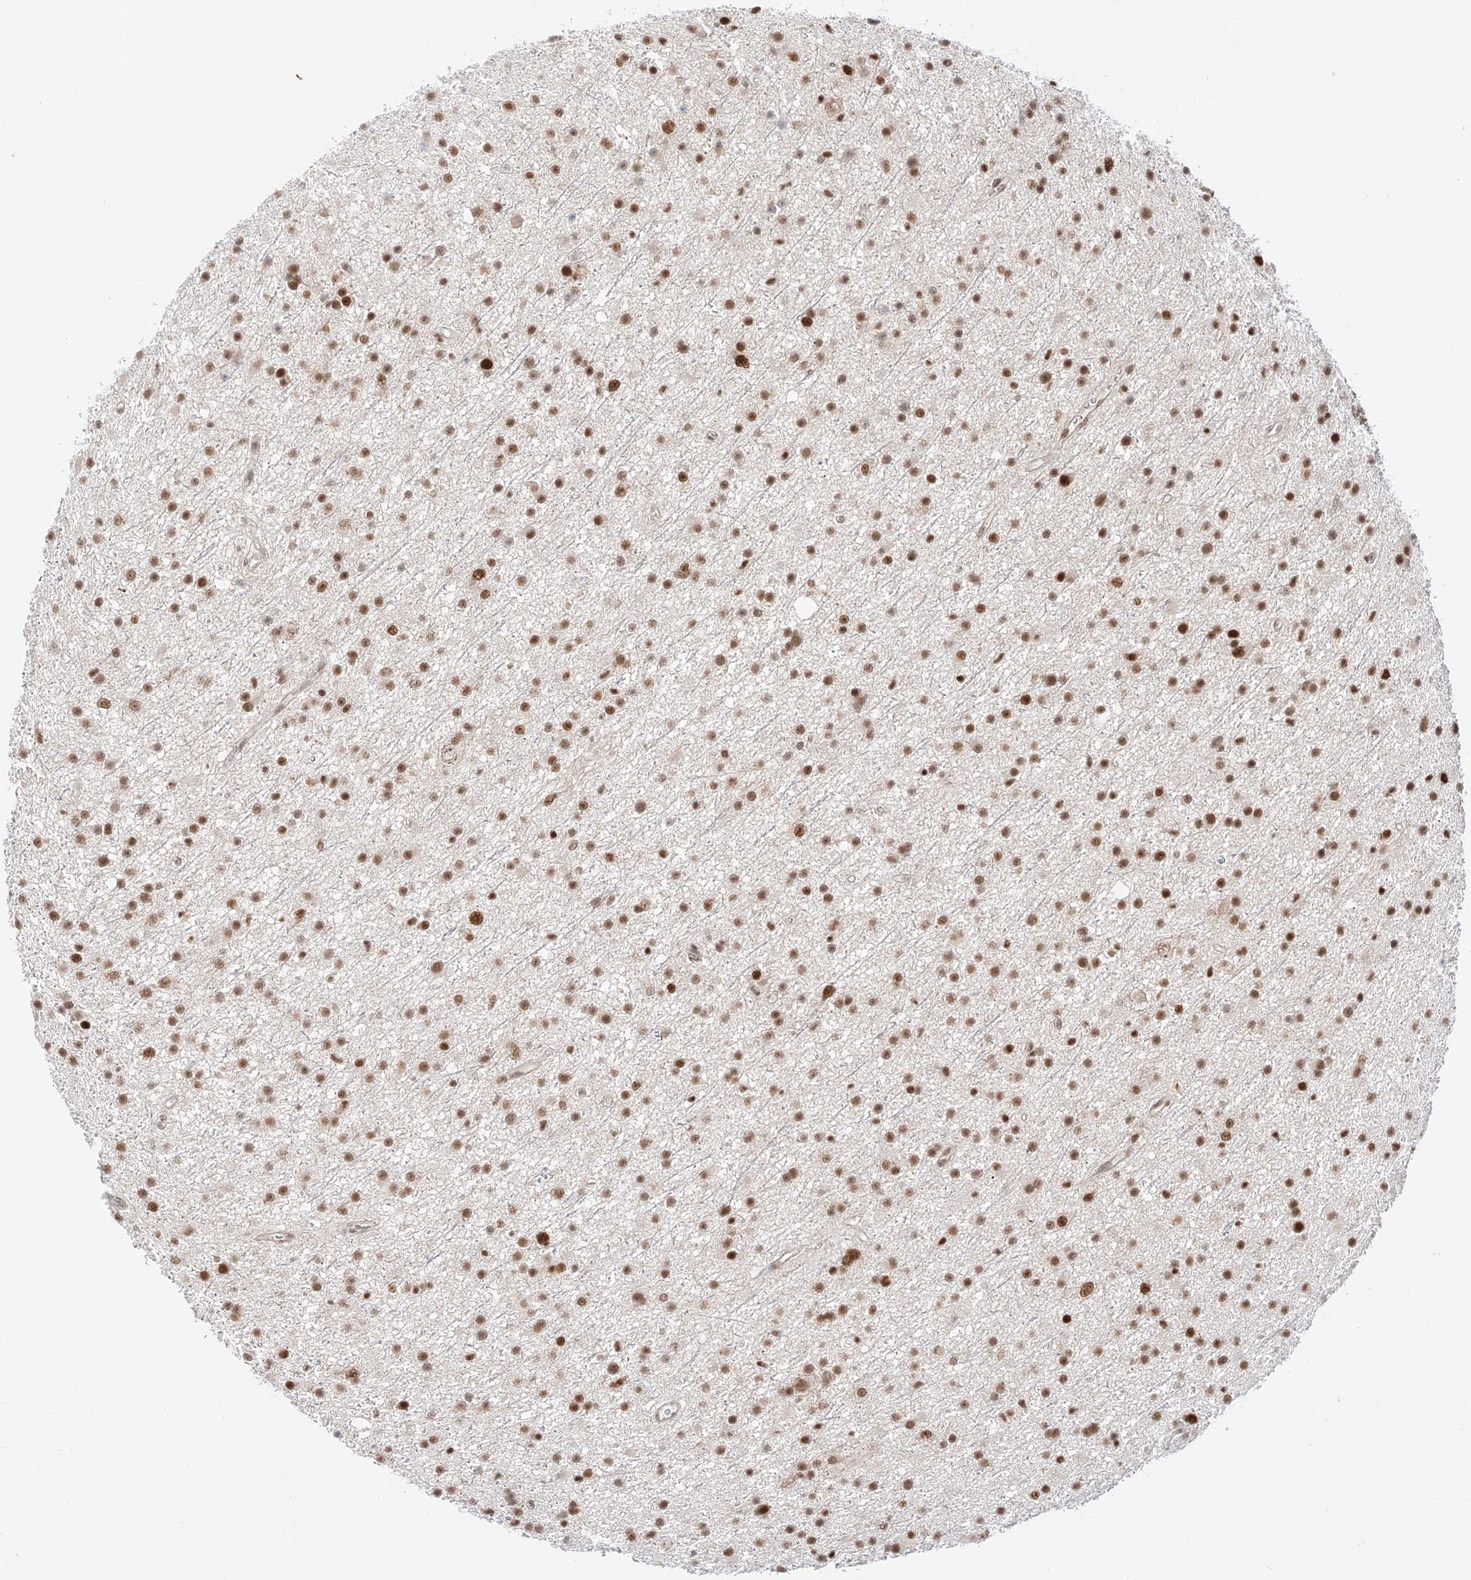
{"staining": {"intensity": "moderate", "quantity": ">75%", "location": "nuclear"}, "tissue": "glioma", "cell_type": "Tumor cells", "image_type": "cancer", "snomed": [{"axis": "morphology", "description": "Glioma, malignant, Low grade"}, {"axis": "topography", "description": "Cerebral cortex"}], "caption": "Low-grade glioma (malignant) tissue displays moderate nuclear positivity in approximately >75% of tumor cells (DAB IHC with brightfield microscopy, high magnification).", "gene": "POGK", "patient": {"sex": "female", "age": 39}}